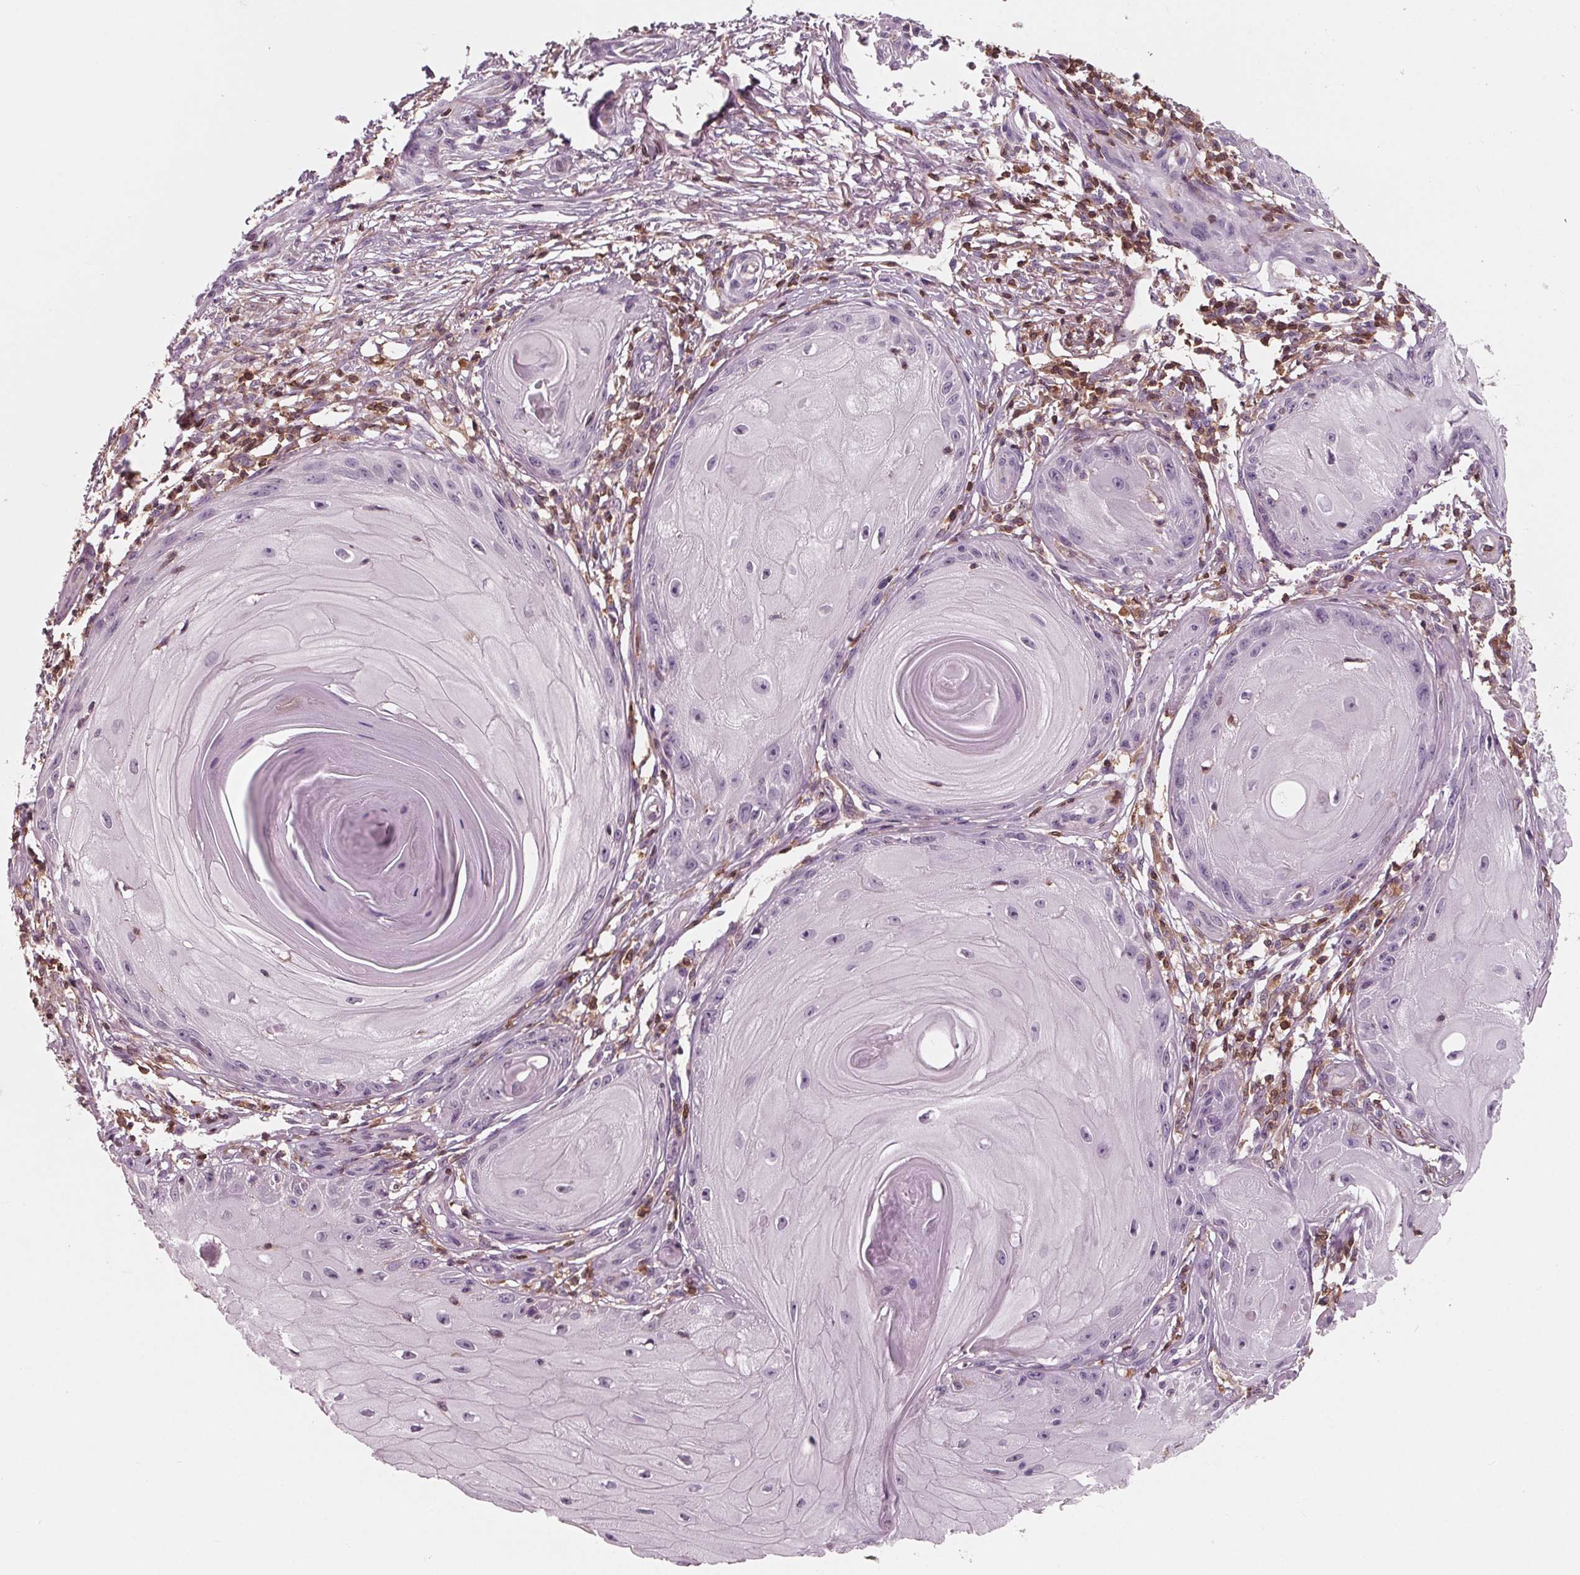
{"staining": {"intensity": "negative", "quantity": "none", "location": "none"}, "tissue": "skin cancer", "cell_type": "Tumor cells", "image_type": "cancer", "snomed": [{"axis": "morphology", "description": "Squamous cell carcinoma, NOS"}, {"axis": "topography", "description": "Skin"}], "caption": "Photomicrograph shows no protein staining in tumor cells of skin cancer tissue. The staining was performed using DAB (3,3'-diaminobenzidine) to visualize the protein expression in brown, while the nuclei were stained in blue with hematoxylin (Magnification: 20x).", "gene": "ARHGAP25", "patient": {"sex": "female", "age": 77}}